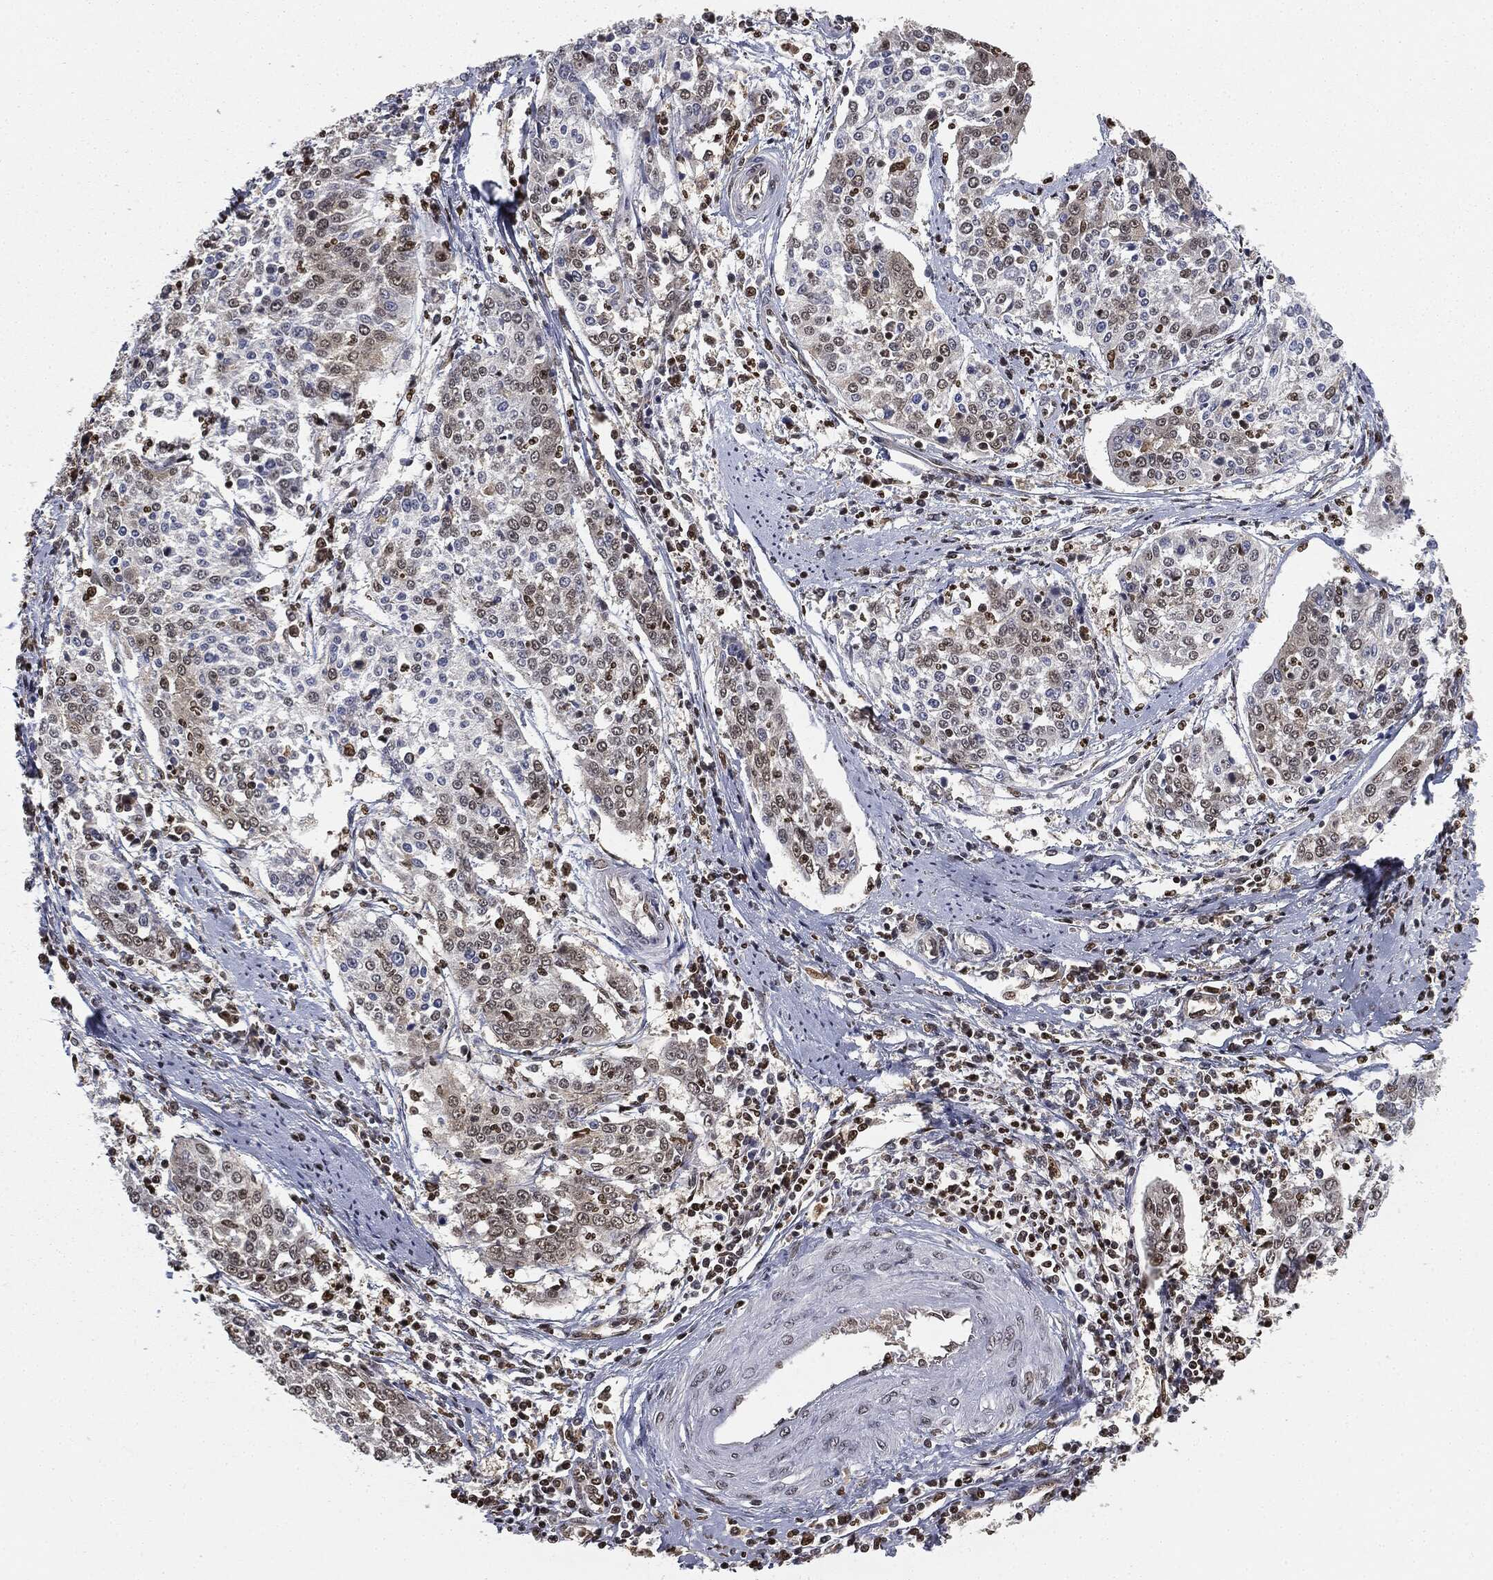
{"staining": {"intensity": "weak", "quantity": "<25%", "location": "nuclear"}, "tissue": "cervical cancer", "cell_type": "Tumor cells", "image_type": "cancer", "snomed": [{"axis": "morphology", "description": "Squamous cell carcinoma, NOS"}, {"axis": "topography", "description": "Cervix"}], "caption": "DAB immunohistochemical staining of human cervical squamous cell carcinoma reveals no significant staining in tumor cells.", "gene": "TBC1D22A", "patient": {"sex": "female", "age": 41}}